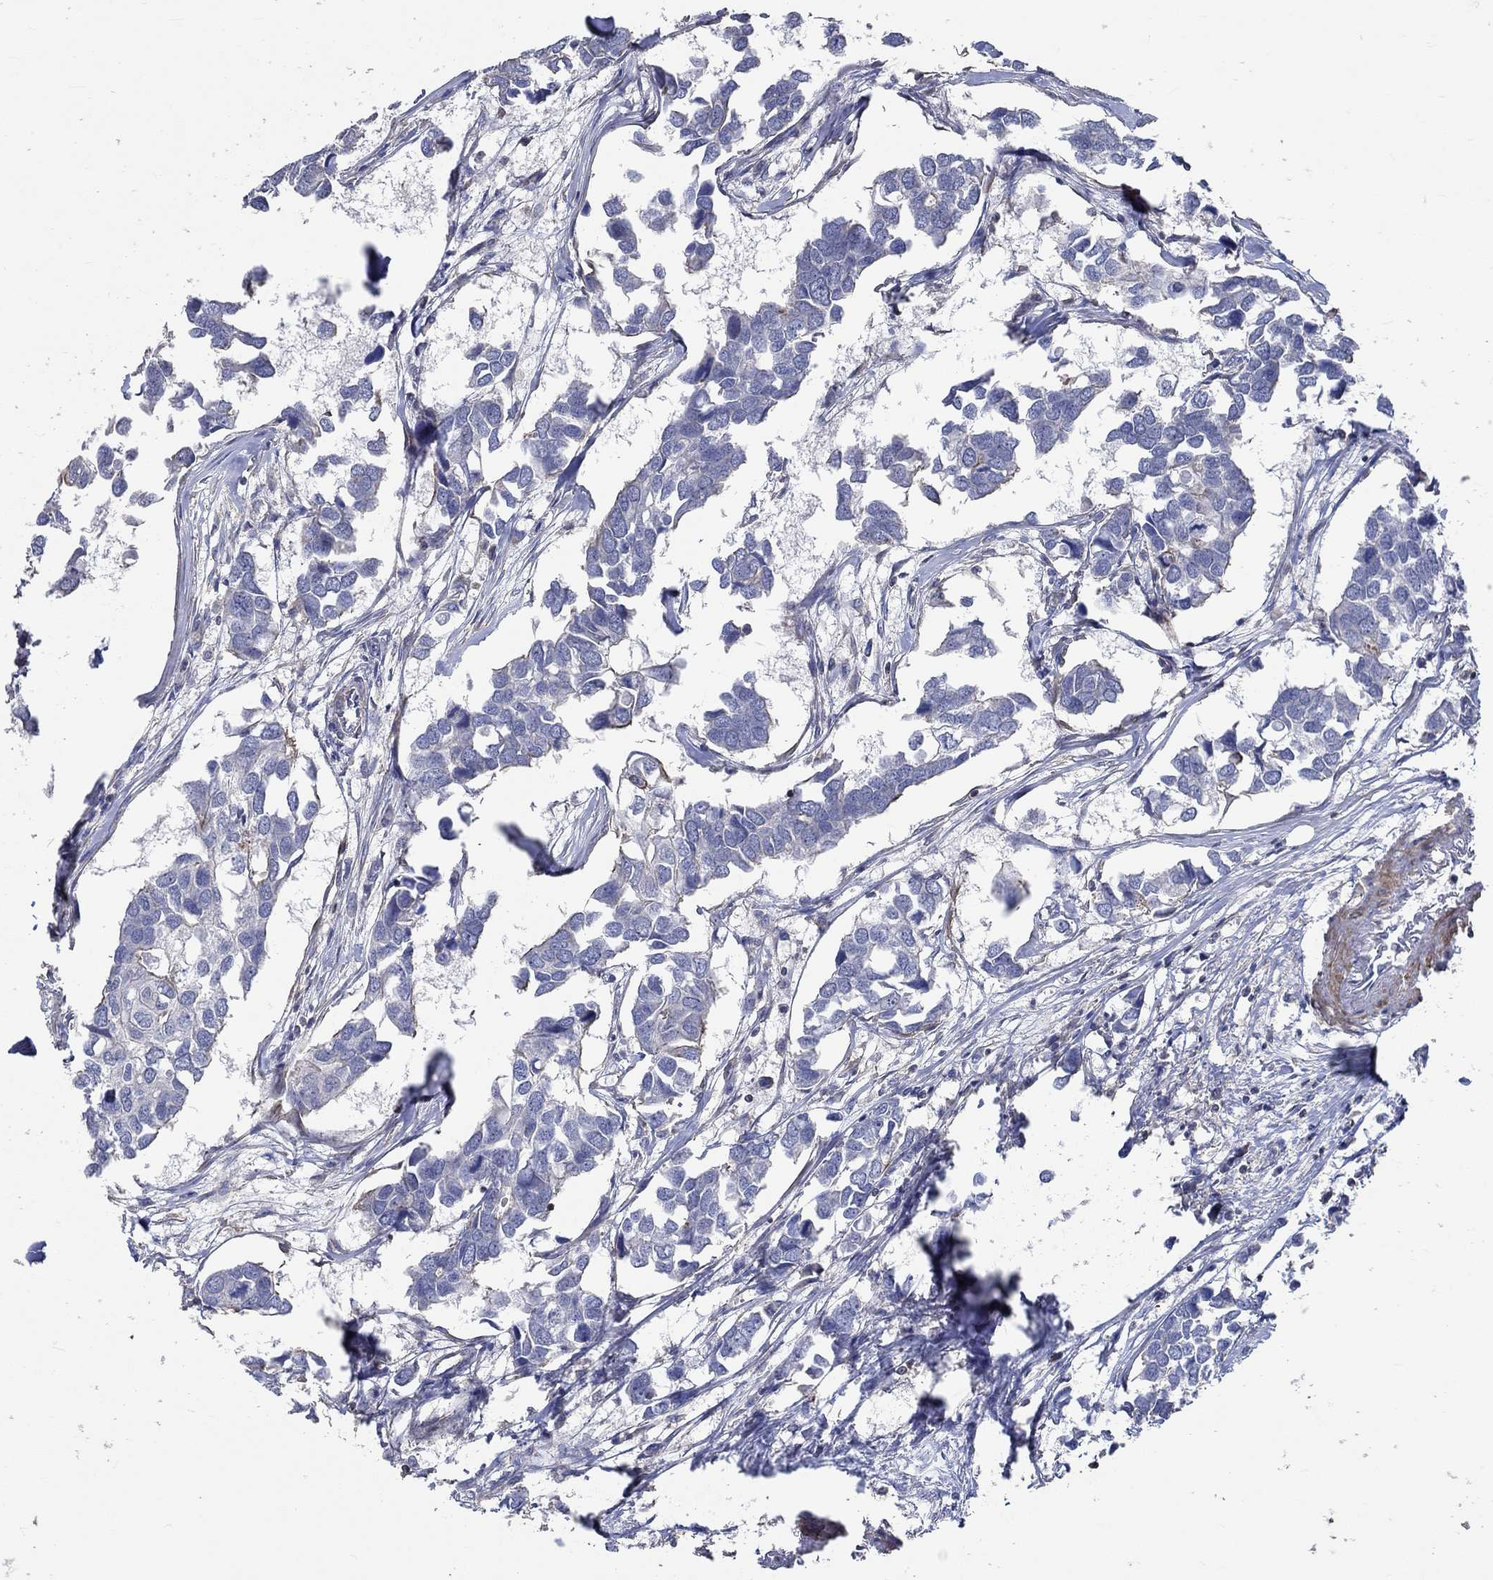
{"staining": {"intensity": "negative", "quantity": "none", "location": "none"}, "tissue": "breast cancer", "cell_type": "Tumor cells", "image_type": "cancer", "snomed": [{"axis": "morphology", "description": "Duct carcinoma"}, {"axis": "topography", "description": "Breast"}], "caption": "Image shows no protein expression in tumor cells of breast cancer tissue. (DAB (3,3'-diaminobenzidine) immunohistochemistry with hematoxylin counter stain).", "gene": "TNFAIP8L3", "patient": {"sex": "female", "age": 83}}